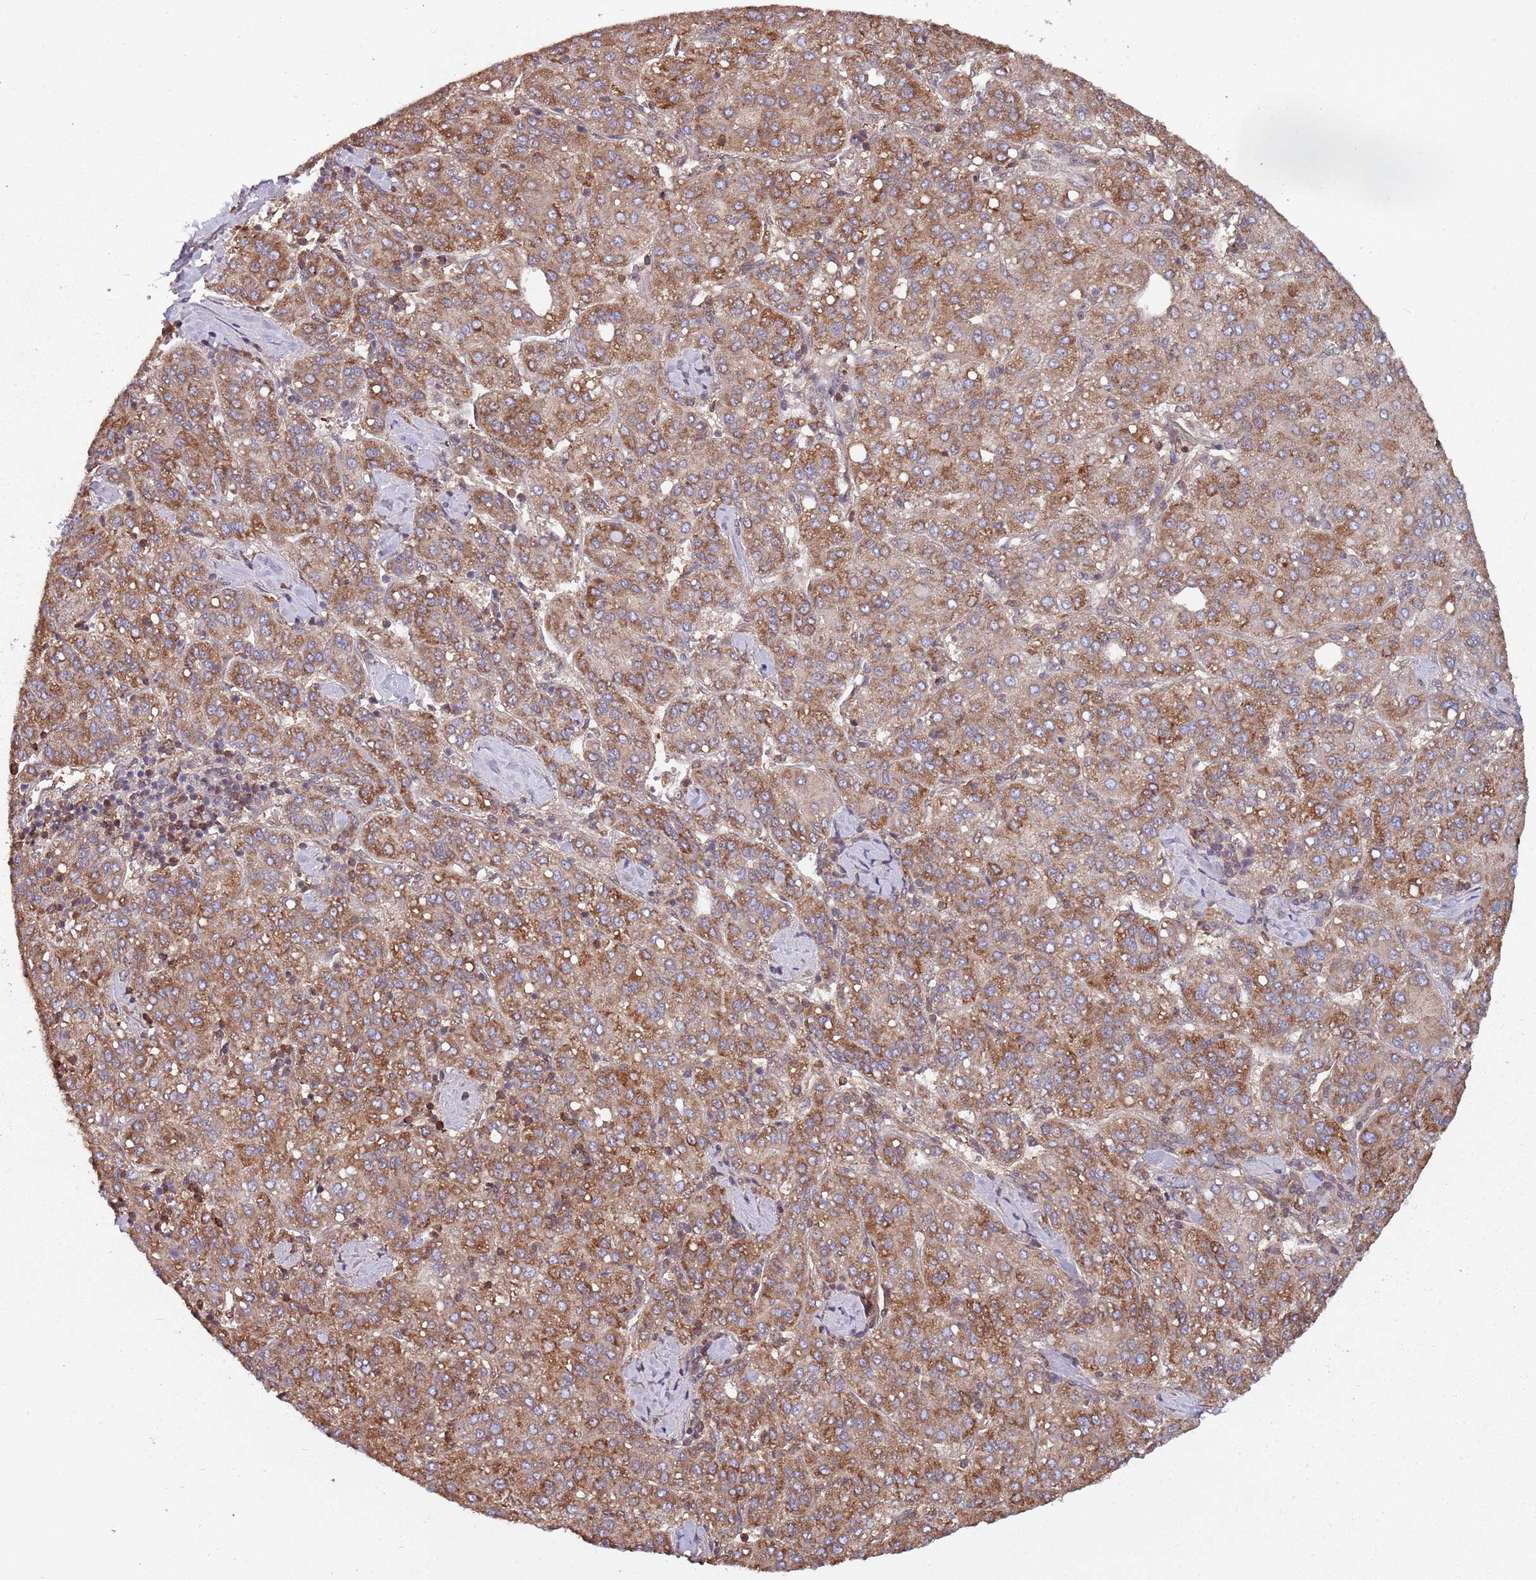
{"staining": {"intensity": "moderate", "quantity": ">75%", "location": "cytoplasmic/membranous"}, "tissue": "liver cancer", "cell_type": "Tumor cells", "image_type": "cancer", "snomed": [{"axis": "morphology", "description": "Carcinoma, Hepatocellular, NOS"}, {"axis": "topography", "description": "Liver"}], "caption": "Liver hepatocellular carcinoma tissue shows moderate cytoplasmic/membranous expression in about >75% of tumor cells", "gene": "COG4", "patient": {"sex": "male", "age": 65}}